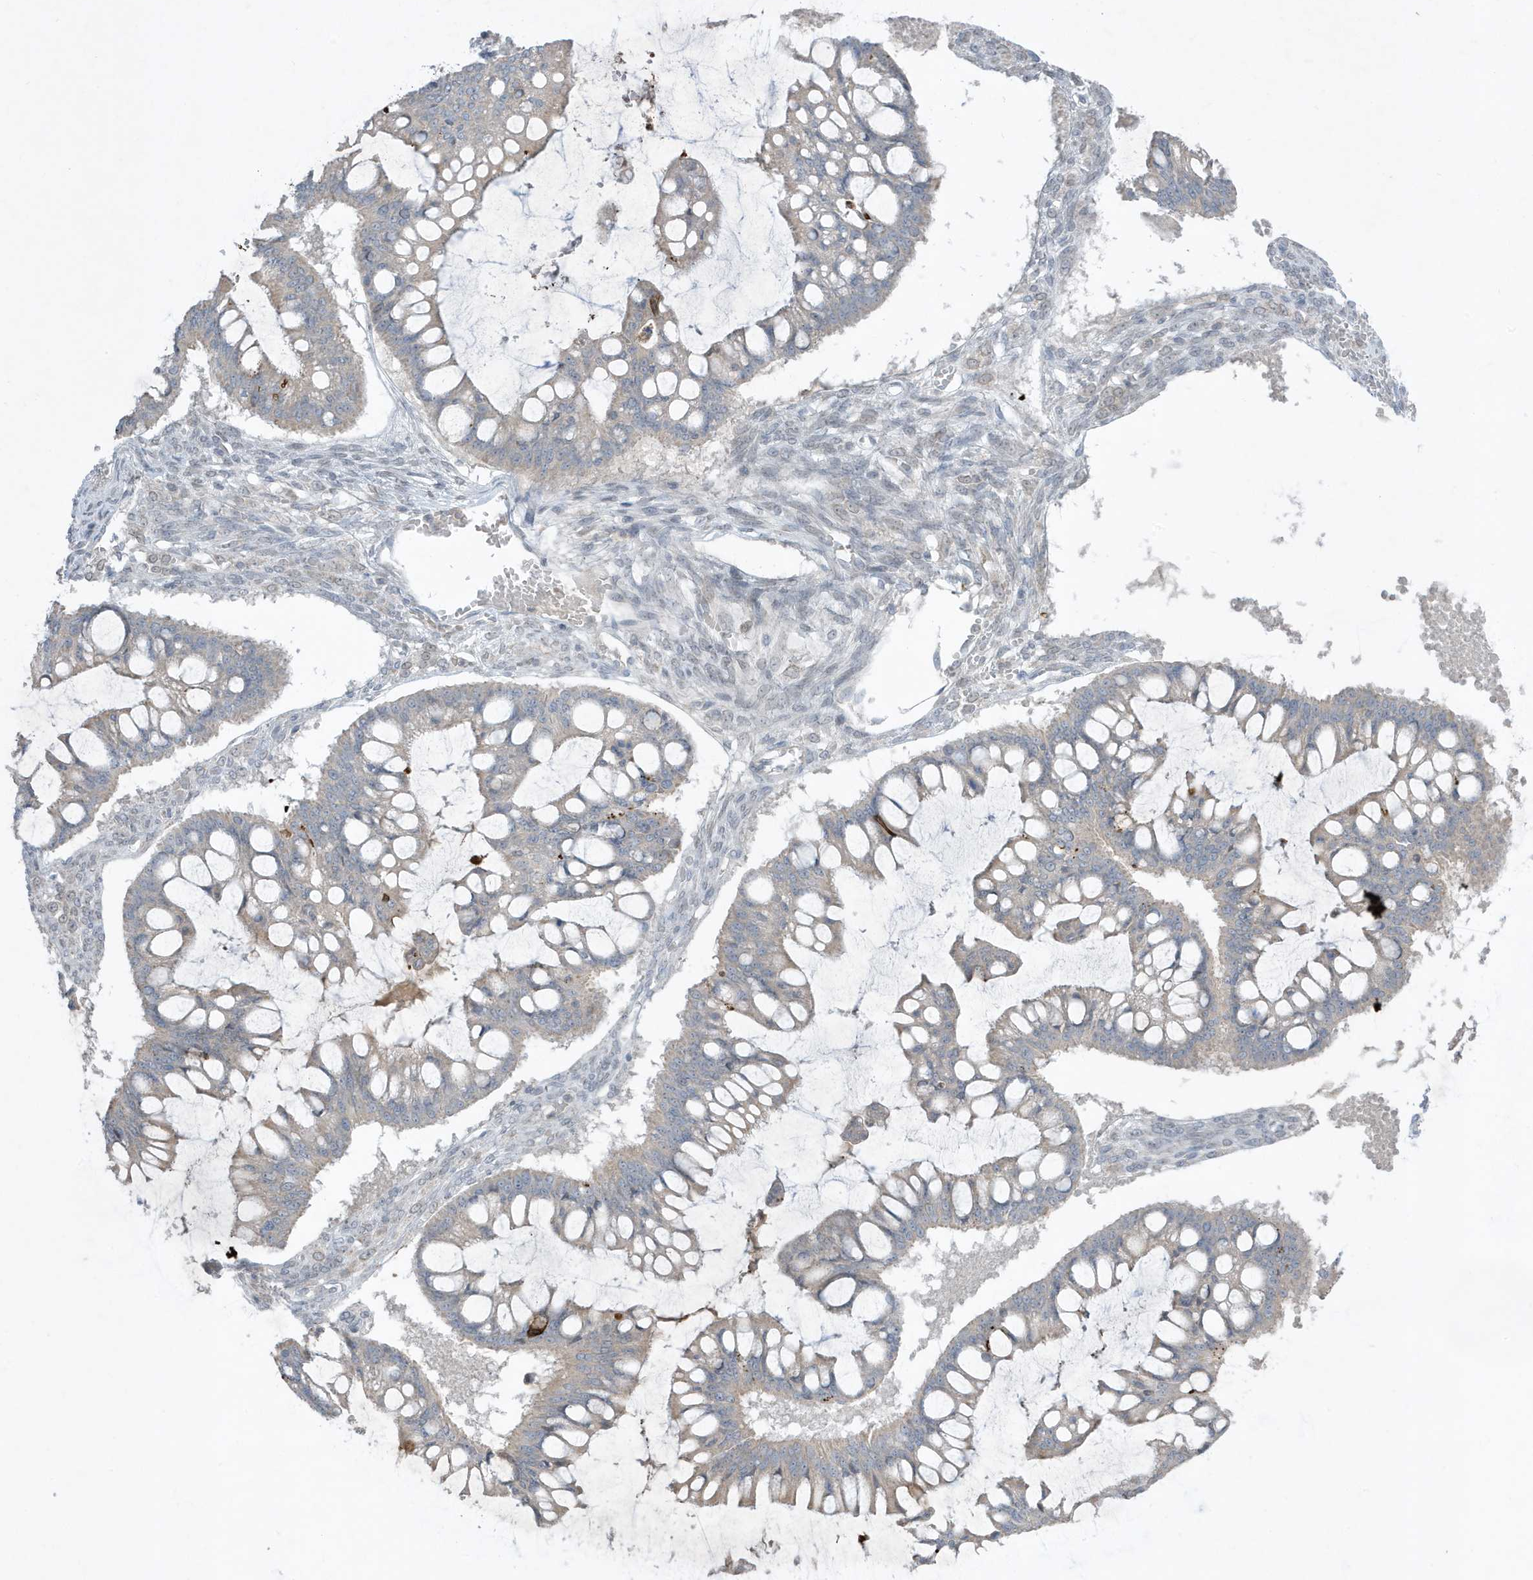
{"staining": {"intensity": "weak", "quantity": "25%-75%", "location": "cytoplasmic/membranous"}, "tissue": "ovarian cancer", "cell_type": "Tumor cells", "image_type": "cancer", "snomed": [{"axis": "morphology", "description": "Cystadenocarcinoma, mucinous, NOS"}, {"axis": "topography", "description": "Ovary"}], "caption": "Ovarian cancer (mucinous cystadenocarcinoma) stained with a brown dye exhibits weak cytoplasmic/membranous positive positivity in approximately 25%-75% of tumor cells.", "gene": "FNDC1", "patient": {"sex": "female", "age": 73}}